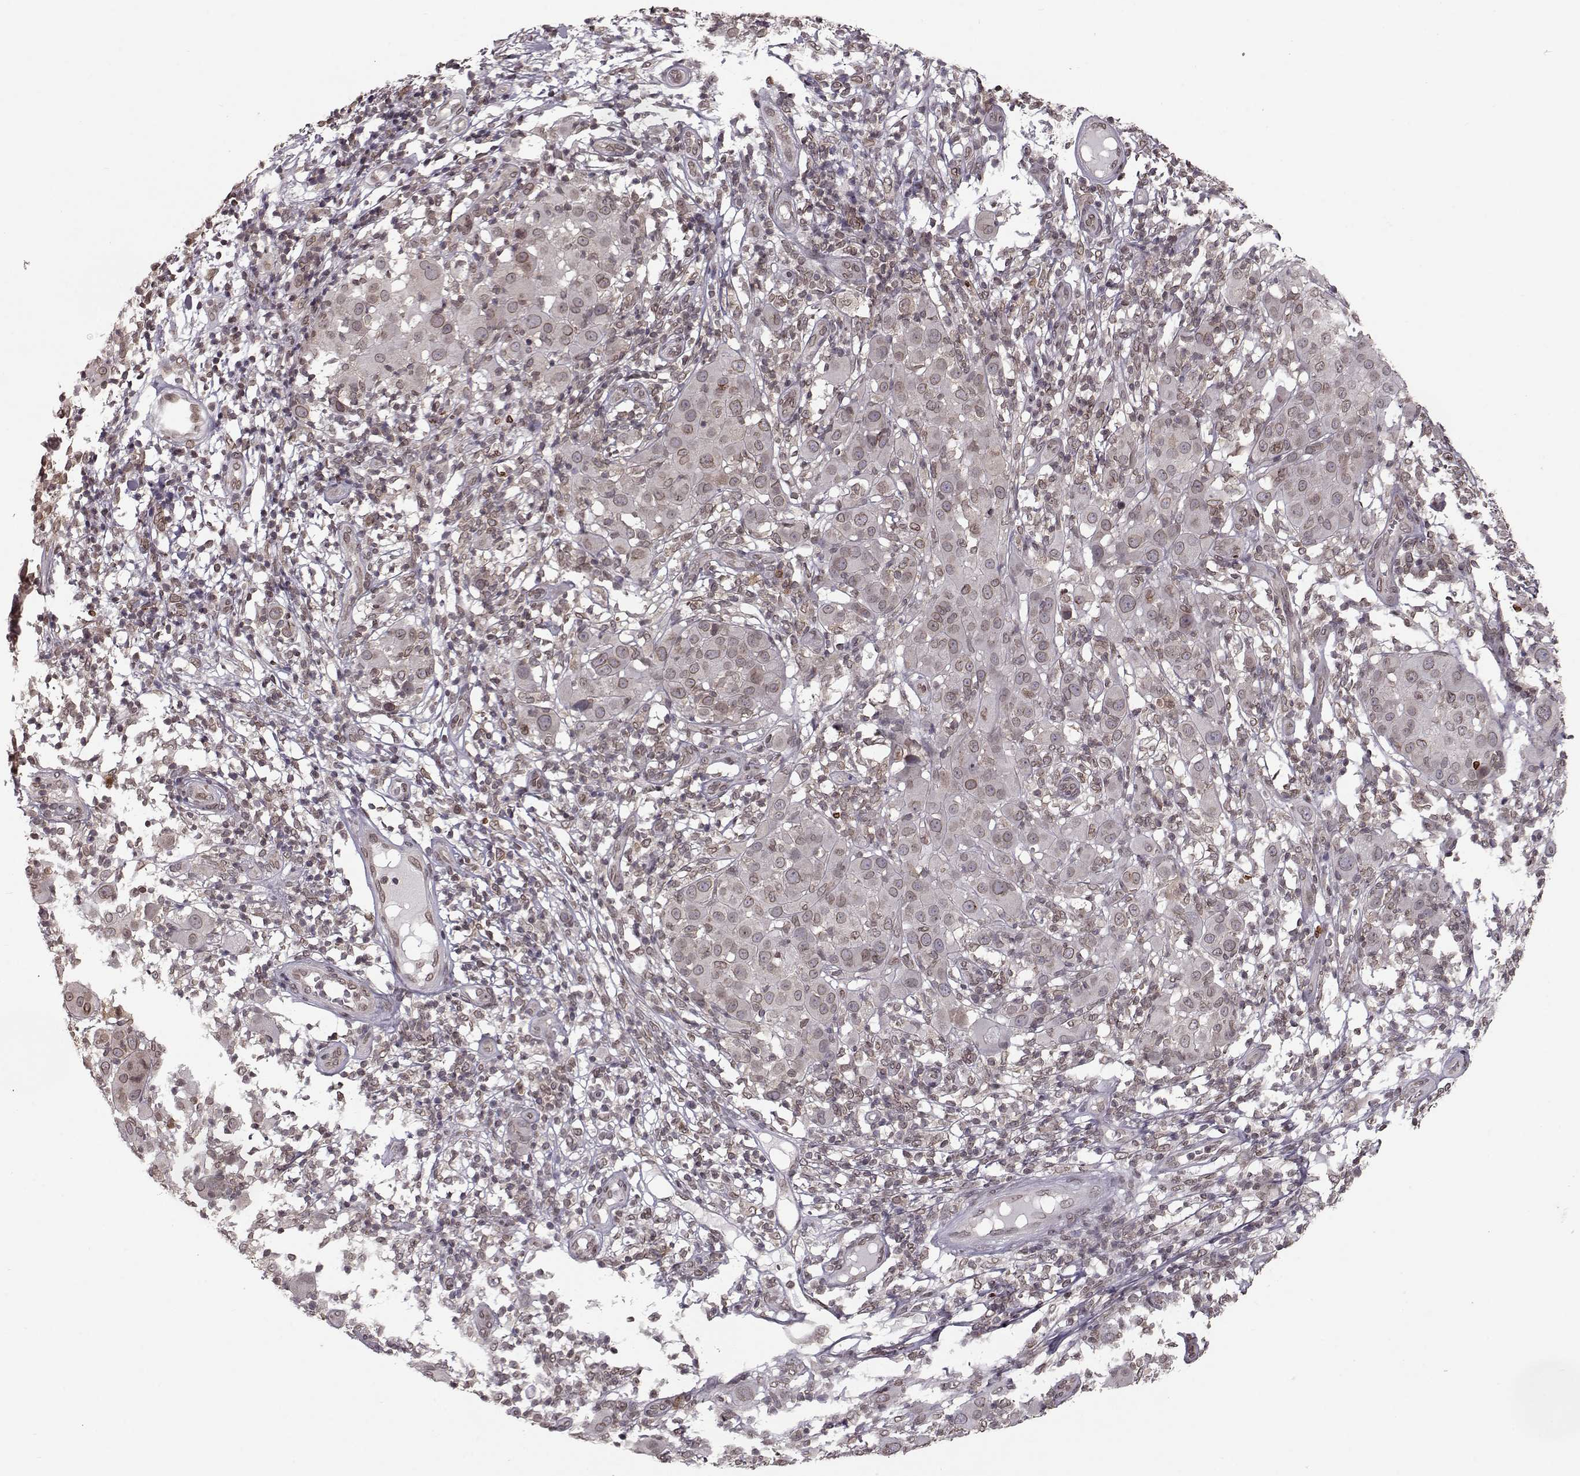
{"staining": {"intensity": "weak", "quantity": "<25%", "location": "cytoplasmic/membranous,nuclear"}, "tissue": "melanoma", "cell_type": "Tumor cells", "image_type": "cancer", "snomed": [{"axis": "morphology", "description": "Malignant melanoma, NOS"}, {"axis": "topography", "description": "Skin"}], "caption": "The IHC histopathology image has no significant expression in tumor cells of melanoma tissue.", "gene": "NUP37", "patient": {"sex": "female", "age": 87}}